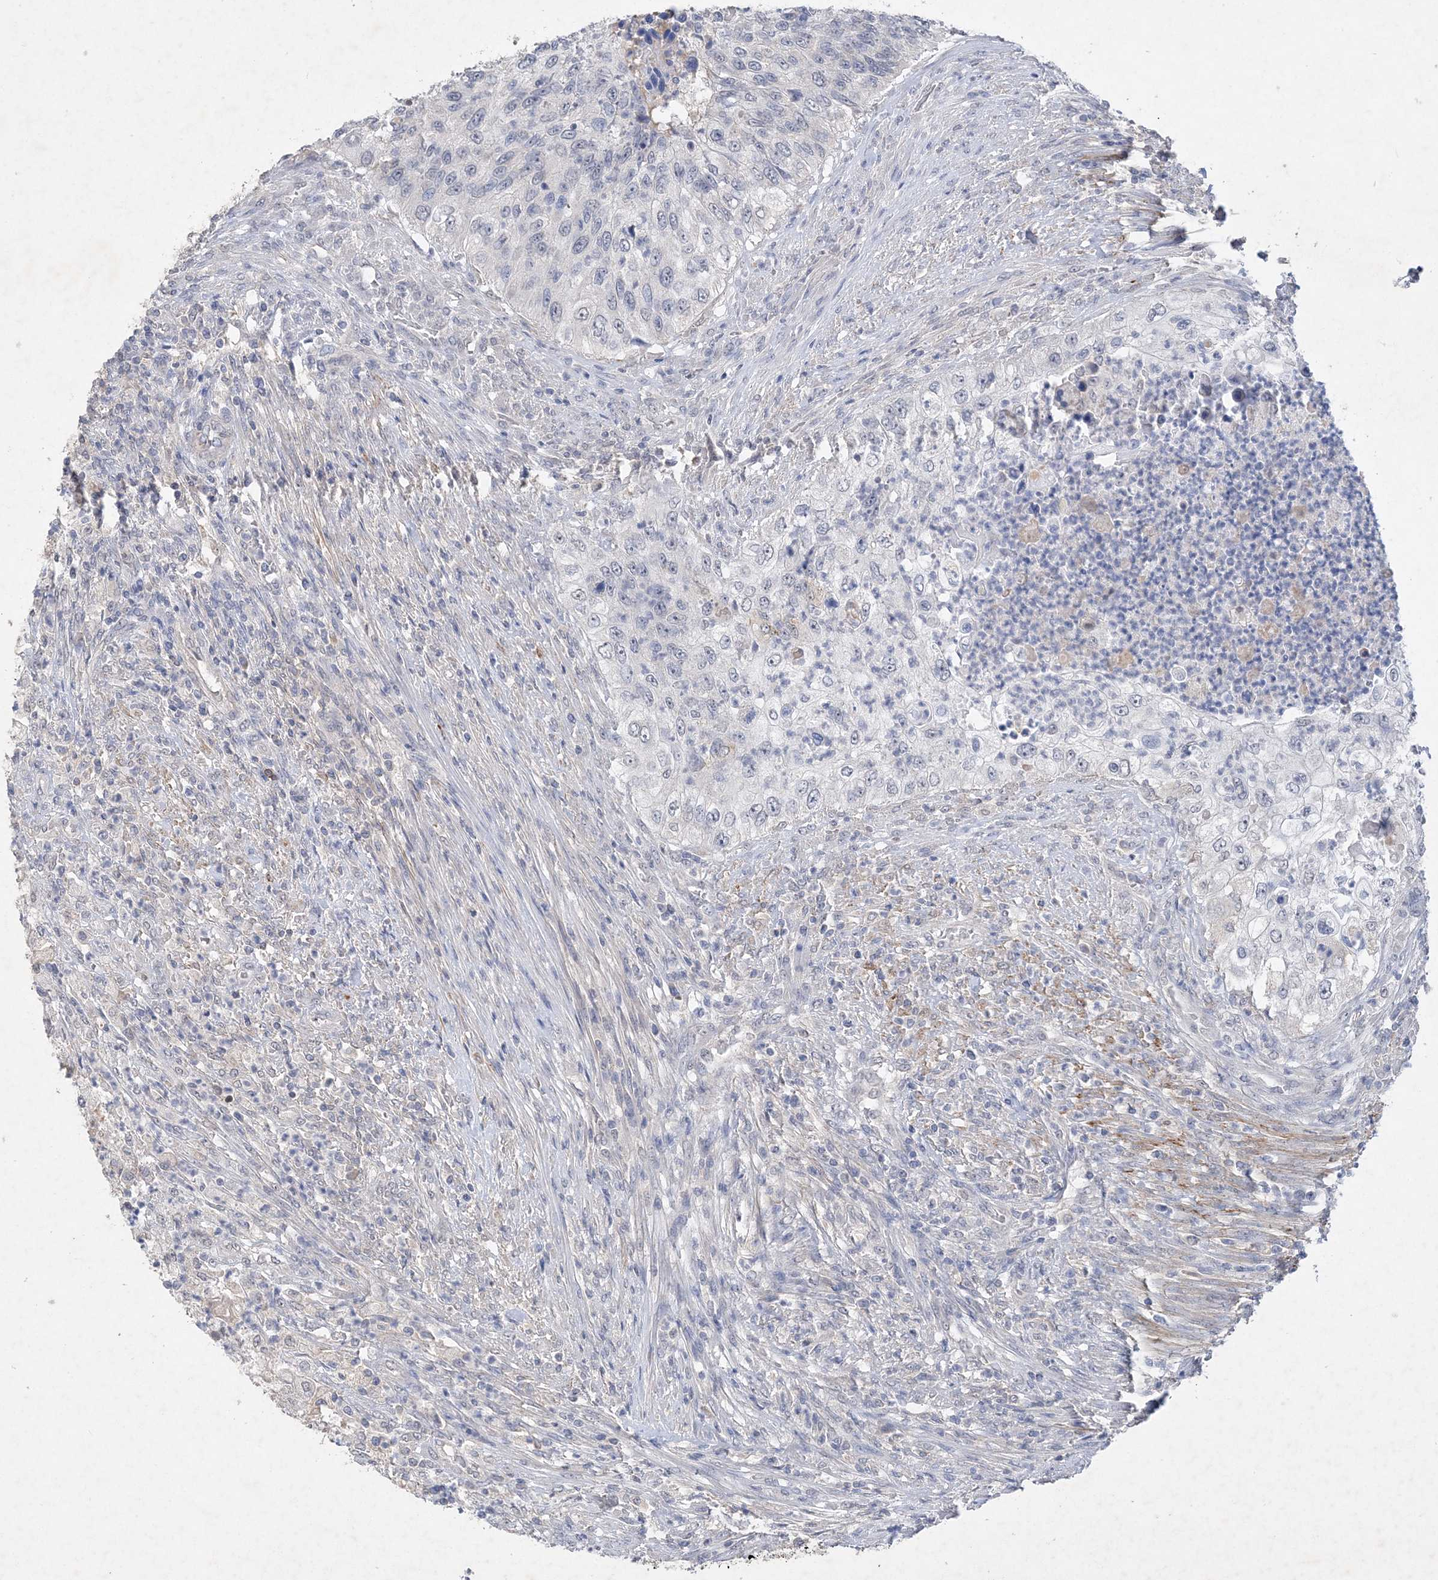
{"staining": {"intensity": "negative", "quantity": "none", "location": "none"}, "tissue": "urothelial cancer", "cell_type": "Tumor cells", "image_type": "cancer", "snomed": [{"axis": "morphology", "description": "Urothelial carcinoma, High grade"}, {"axis": "topography", "description": "Urinary bladder"}], "caption": "Immunohistochemistry (IHC) image of urothelial carcinoma (high-grade) stained for a protein (brown), which exhibits no positivity in tumor cells.", "gene": "C11orf58", "patient": {"sex": "female", "age": 60}}